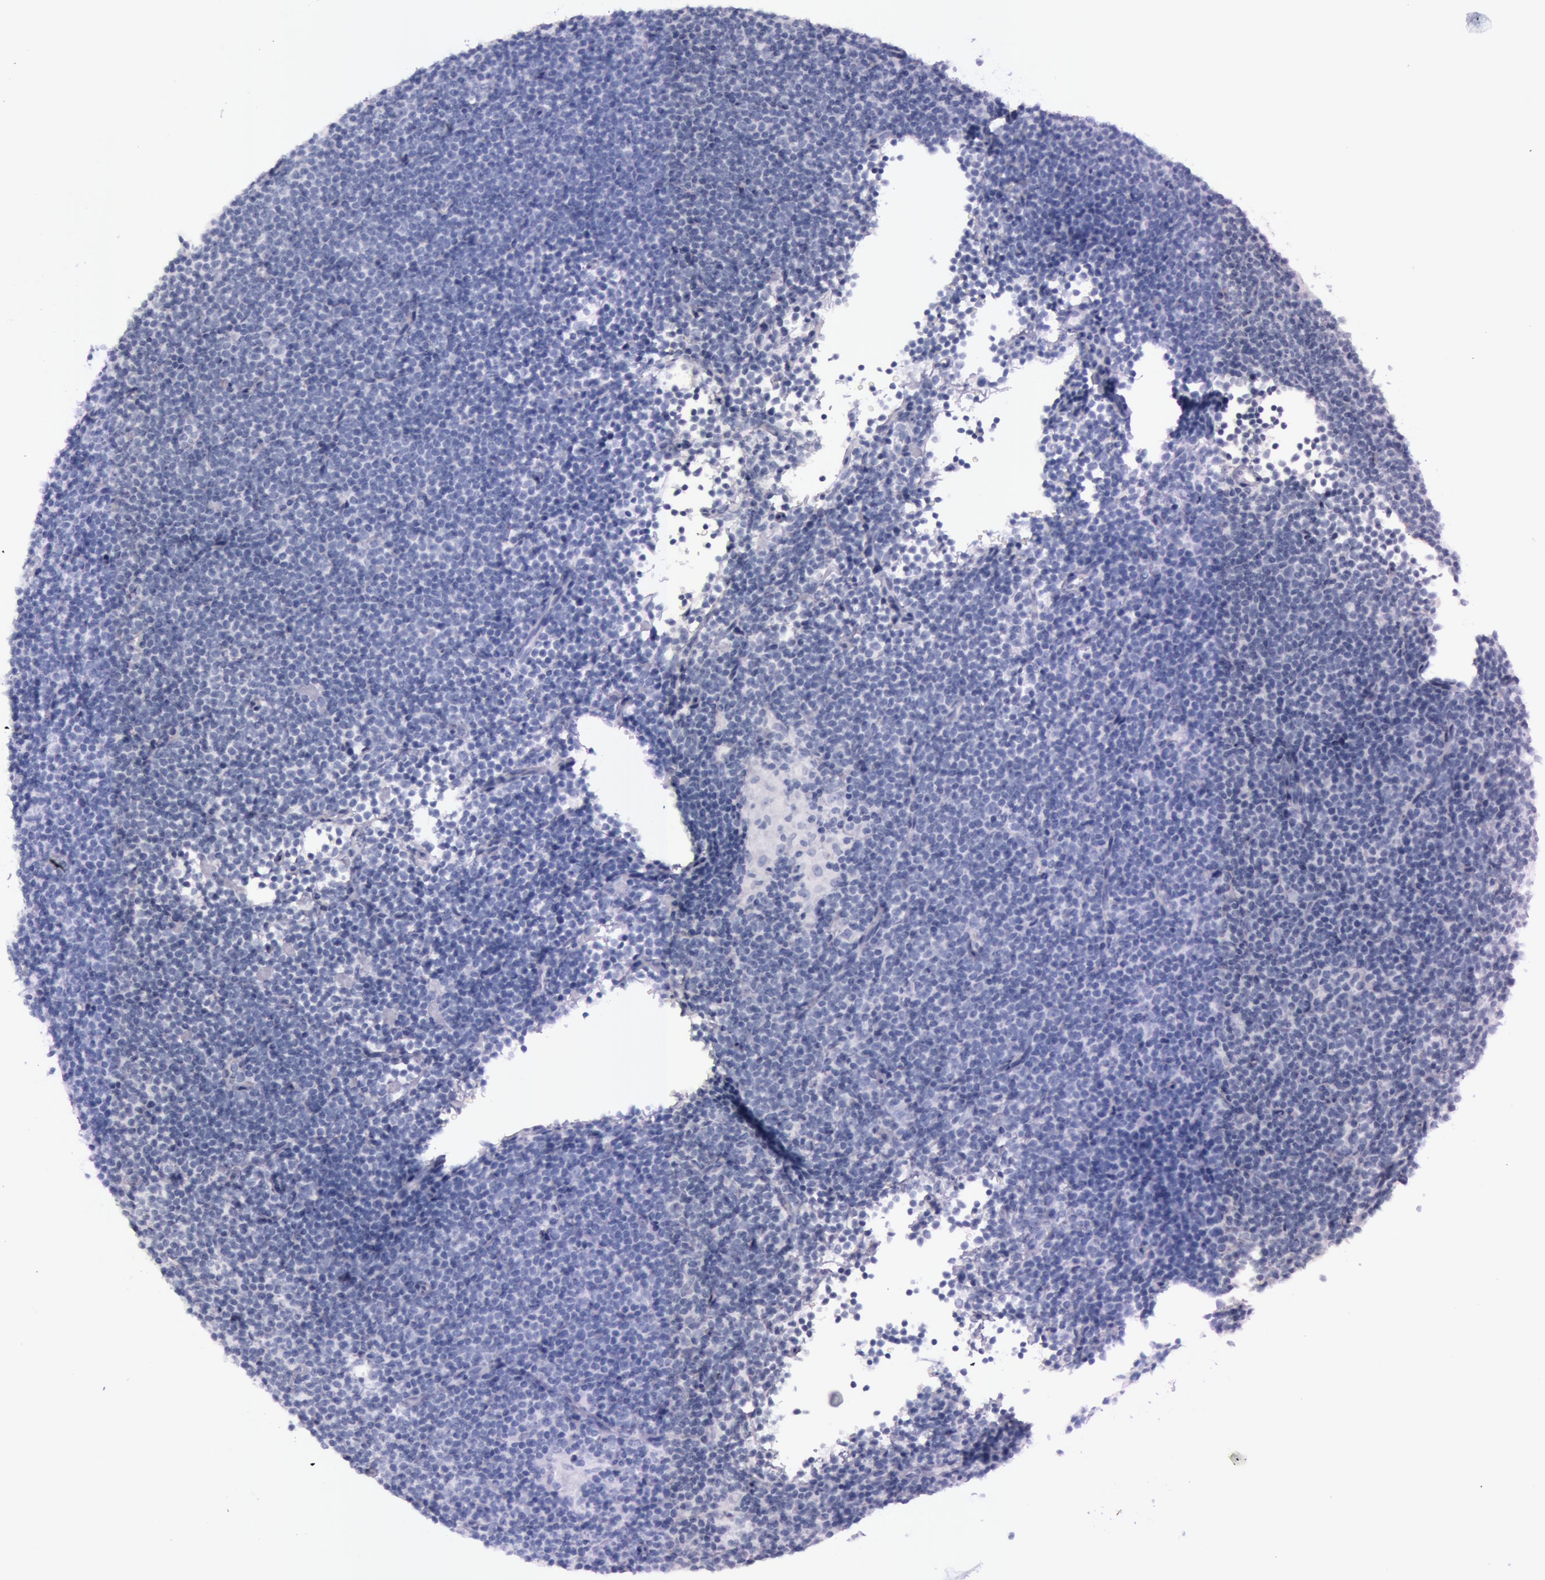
{"staining": {"intensity": "negative", "quantity": "none", "location": "none"}, "tissue": "lymphoma", "cell_type": "Tumor cells", "image_type": "cancer", "snomed": [{"axis": "morphology", "description": "Malignant lymphoma, non-Hodgkin's type, Low grade"}, {"axis": "topography", "description": "Lymph node"}], "caption": "This is a micrograph of IHC staining of lymphoma, which shows no positivity in tumor cells.", "gene": "S100A7", "patient": {"sex": "female", "age": 69}}